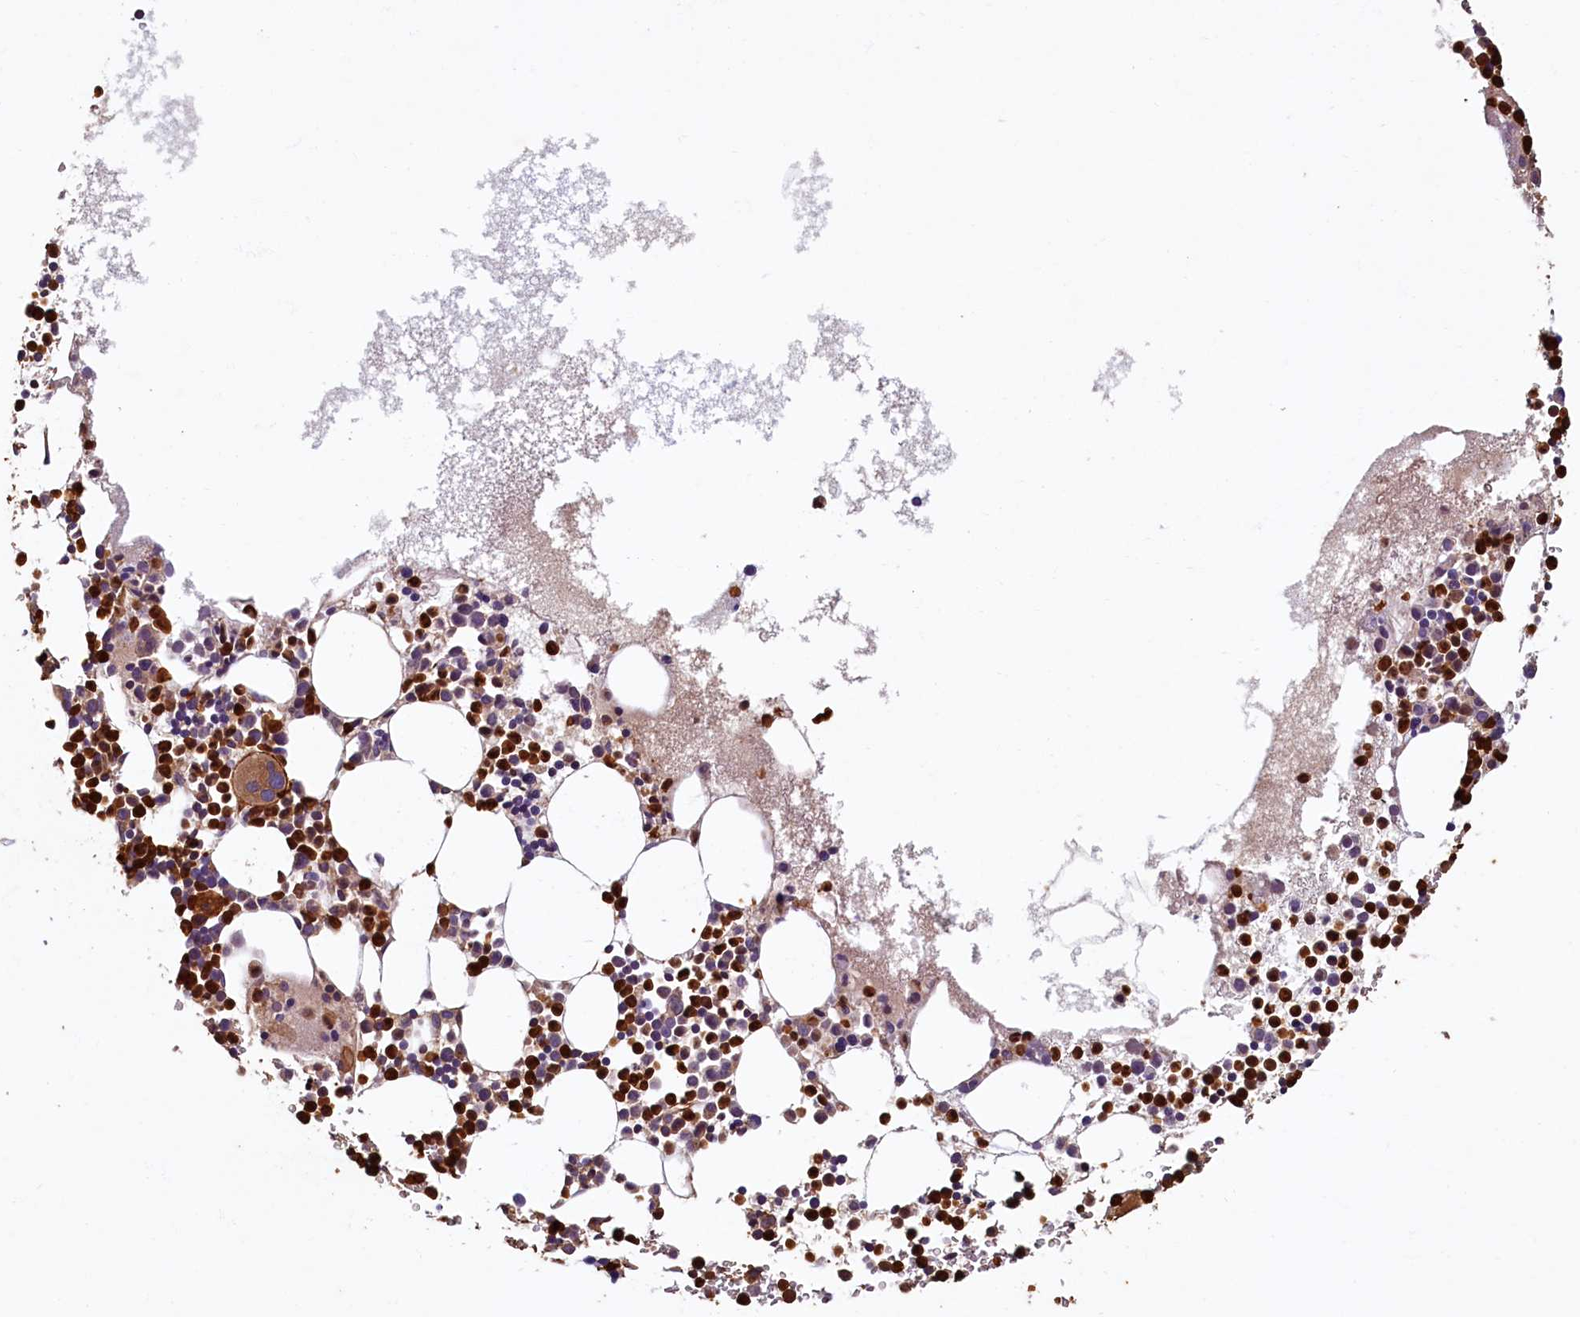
{"staining": {"intensity": "strong", "quantity": "25%-75%", "location": "nuclear"}, "tissue": "bone marrow", "cell_type": "Hematopoietic cells", "image_type": "normal", "snomed": [{"axis": "morphology", "description": "Normal tissue, NOS"}, {"axis": "topography", "description": "Bone marrow"}], "caption": "The image displays staining of normal bone marrow, revealing strong nuclear protein expression (brown color) within hematopoietic cells. The staining was performed using DAB (3,3'-diaminobenzidine) to visualize the protein expression in brown, while the nuclei were stained in blue with hematoxylin (Magnification: 20x).", "gene": "CCDC102B", "patient": {"sex": "female", "age": 78}}